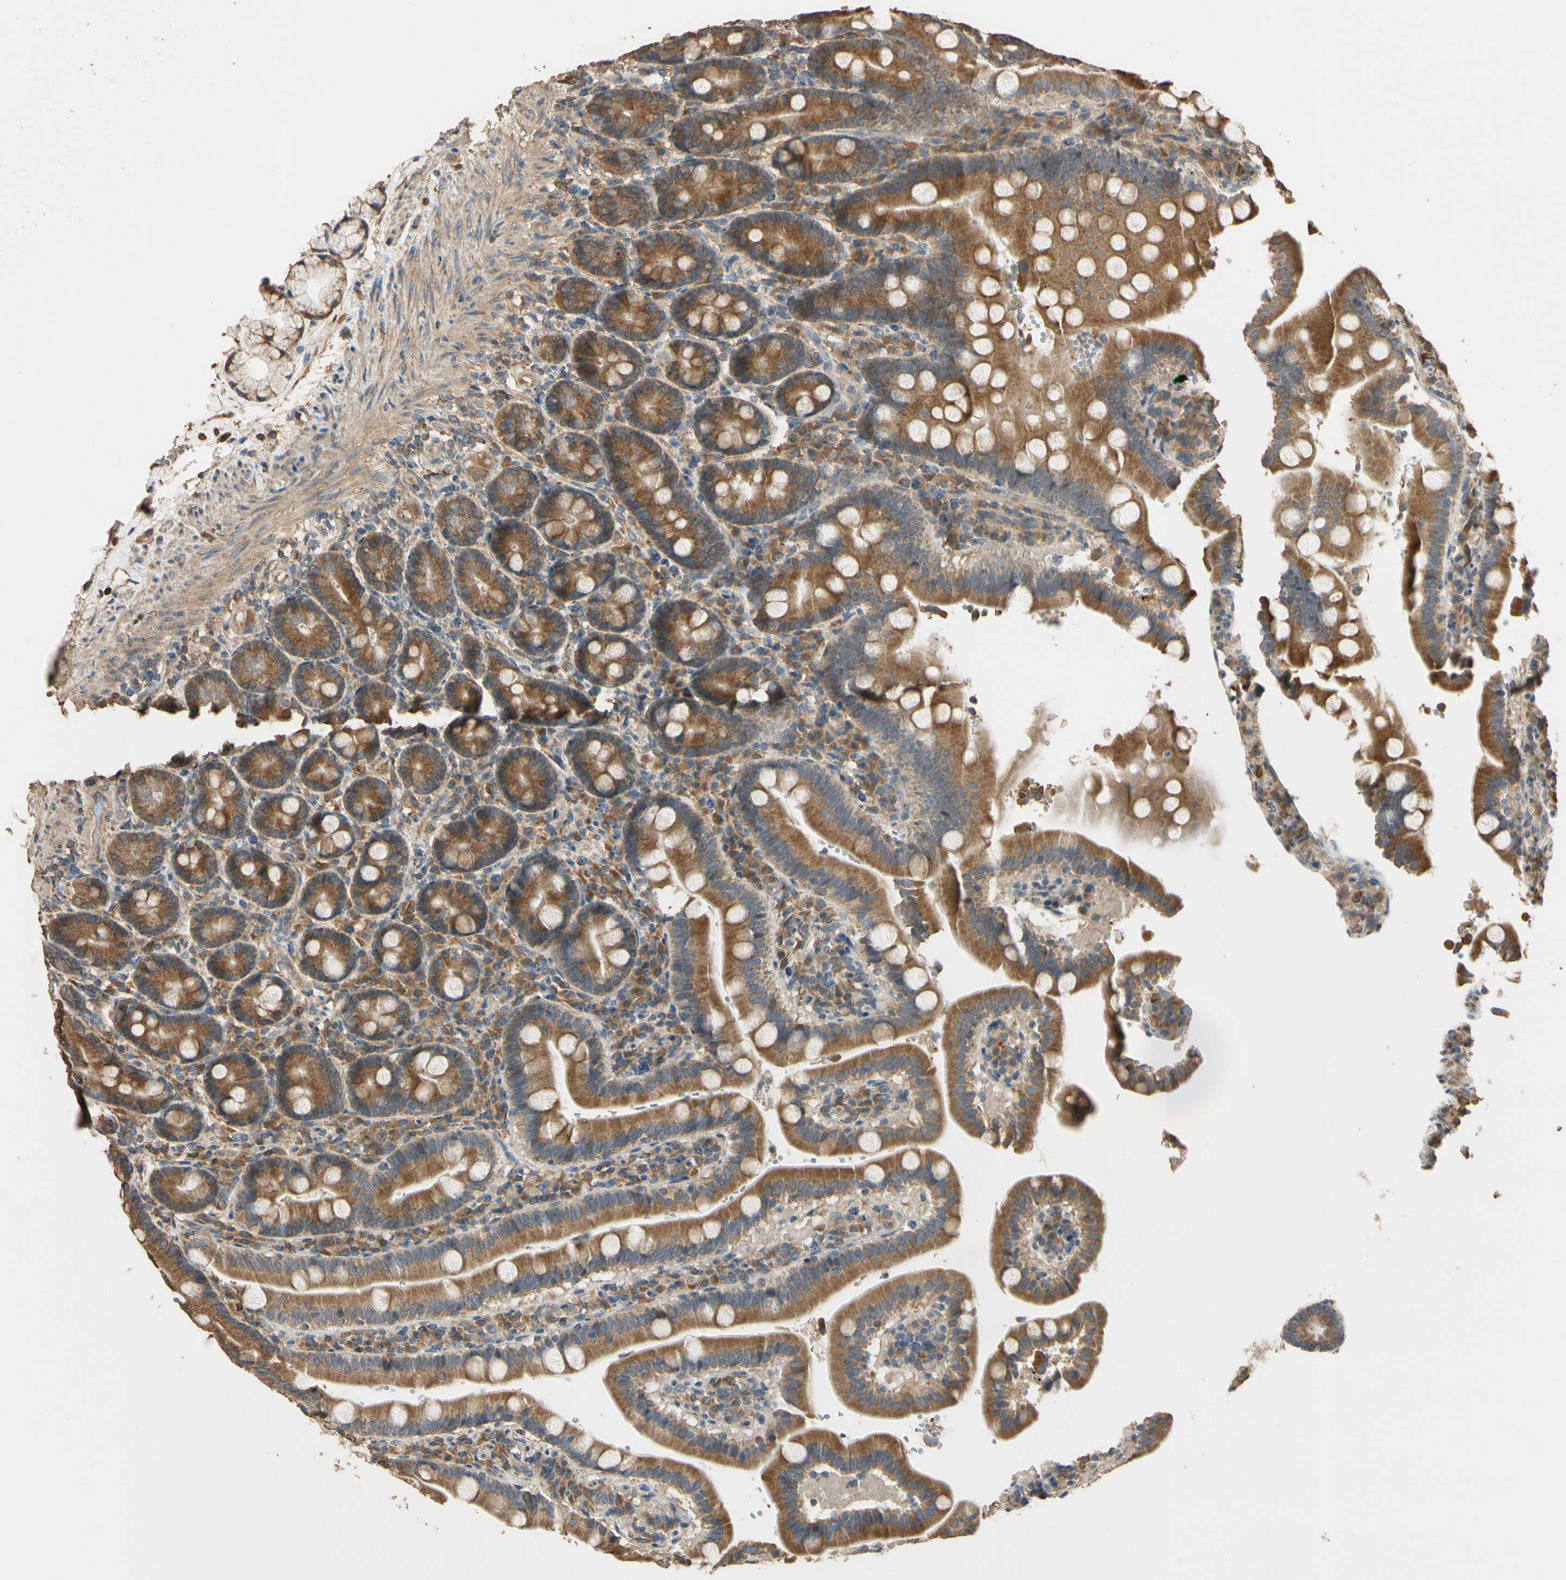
{"staining": {"intensity": "strong", "quantity": ">75%", "location": "cytoplasmic/membranous"}, "tissue": "duodenum", "cell_type": "Glandular cells", "image_type": "normal", "snomed": [{"axis": "morphology", "description": "Normal tissue, NOS"}, {"axis": "topography", "description": "Small intestine, NOS"}], "caption": "Immunohistochemical staining of benign duodenum displays high levels of strong cytoplasmic/membranous expression in about >75% of glandular cells. The staining is performed using DAB brown chromogen to label protein expression. The nuclei are counter-stained blue using hematoxylin.", "gene": "STX18", "patient": {"sex": "female", "age": 71}}